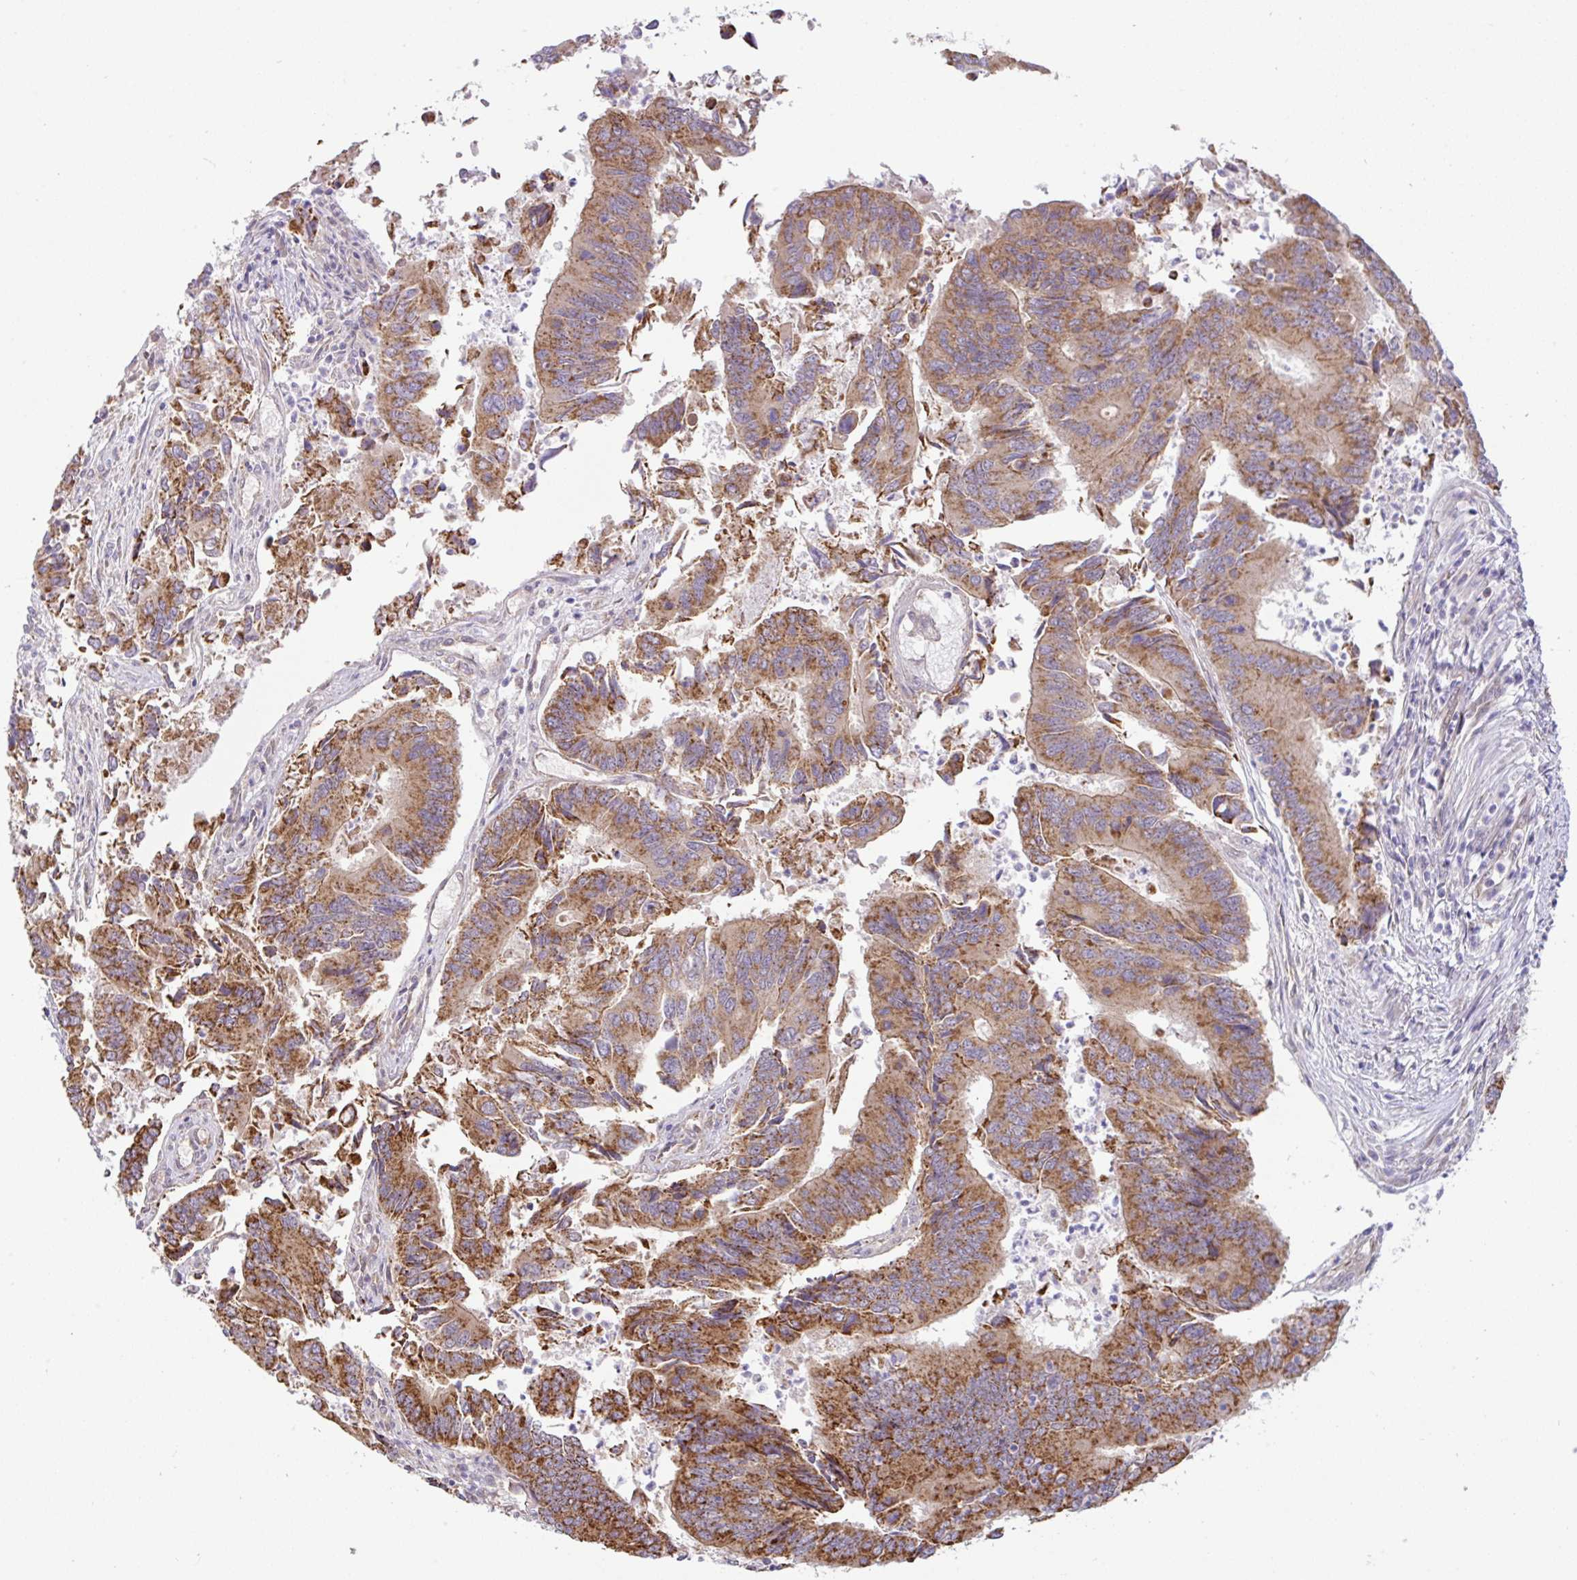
{"staining": {"intensity": "moderate", "quantity": ">75%", "location": "cytoplasmic/membranous"}, "tissue": "colorectal cancer", "cell_type": "Tumor cells", "image_type": "cancer", "snomed": [{"axis": "morphology", "description": "Adenocarcinoma, NOS"}, {"axis": "topography", "description": "Colon"}], "caption": "This photomicrograph shows immunohistochemistry (IHC) staining of human adenocarcinoma (colorectal), with medium moderate cytoplasmic/membranous positivity in approximately >75% of tumor cells.", "gene": "DLEU7", "patient": {"sex": "female", "age": 67}}